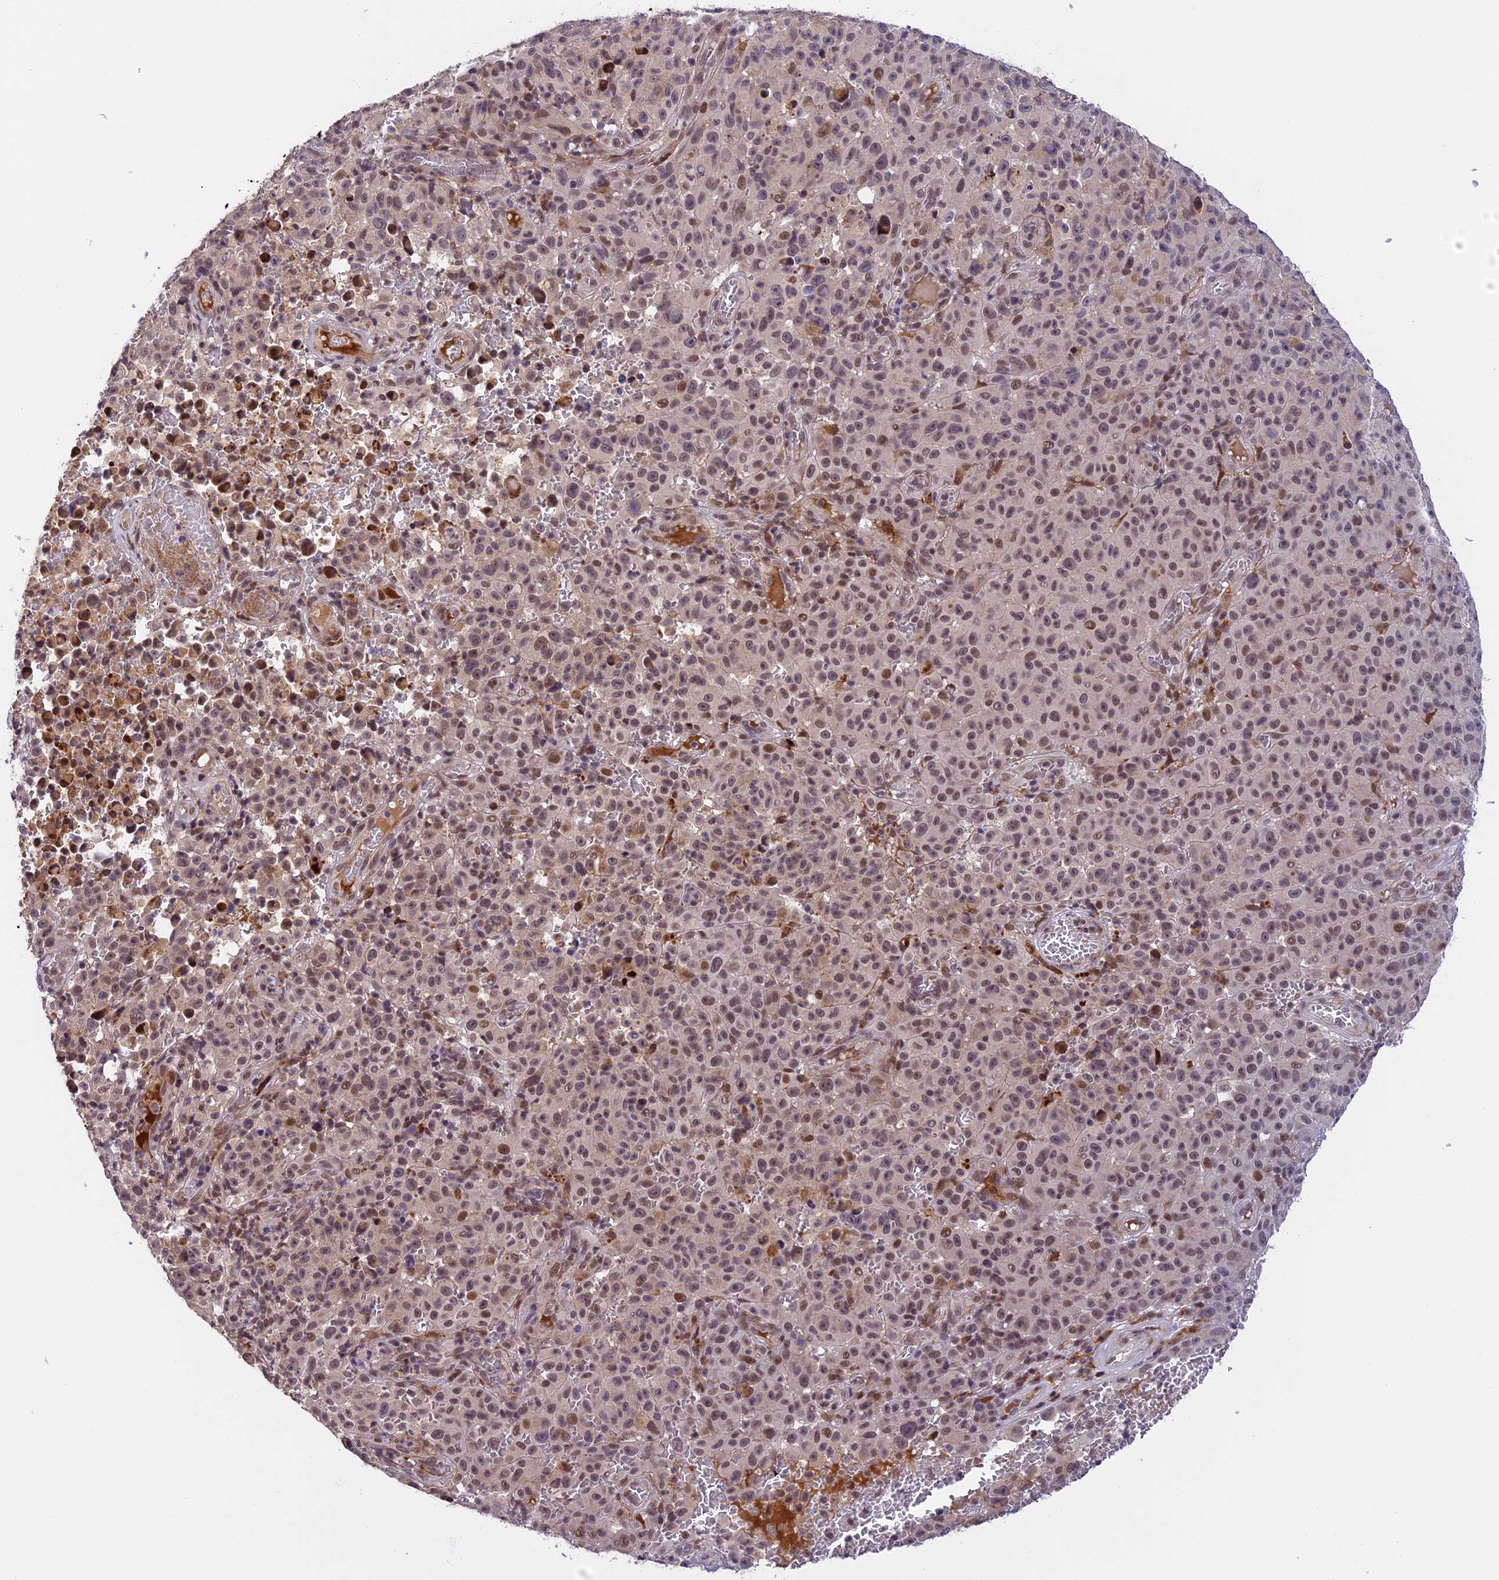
{"staining": {"intensity": "moderate", "quantity": "25%-75%", "location": "nuclear"}, "tissue": "melanoma", "cell_type": "Tumor cells", "image_type": "cancer", "snomed": [{"axis": "morphology", "description": "Malignant melanoma, NOS"}, {"axis": "topography", "description": "Skin"}], "caption": "High-magnification brightfield microscopy of malignant melanoma stained with DAB (brown) and counterstained with hematoxylin (blue). tumor cells exhibit moderate nuclear expression is appreciated in about25%-75% of cells.", "gene": "FBXO45", "patient": {"sex": "female", "age": 82}}